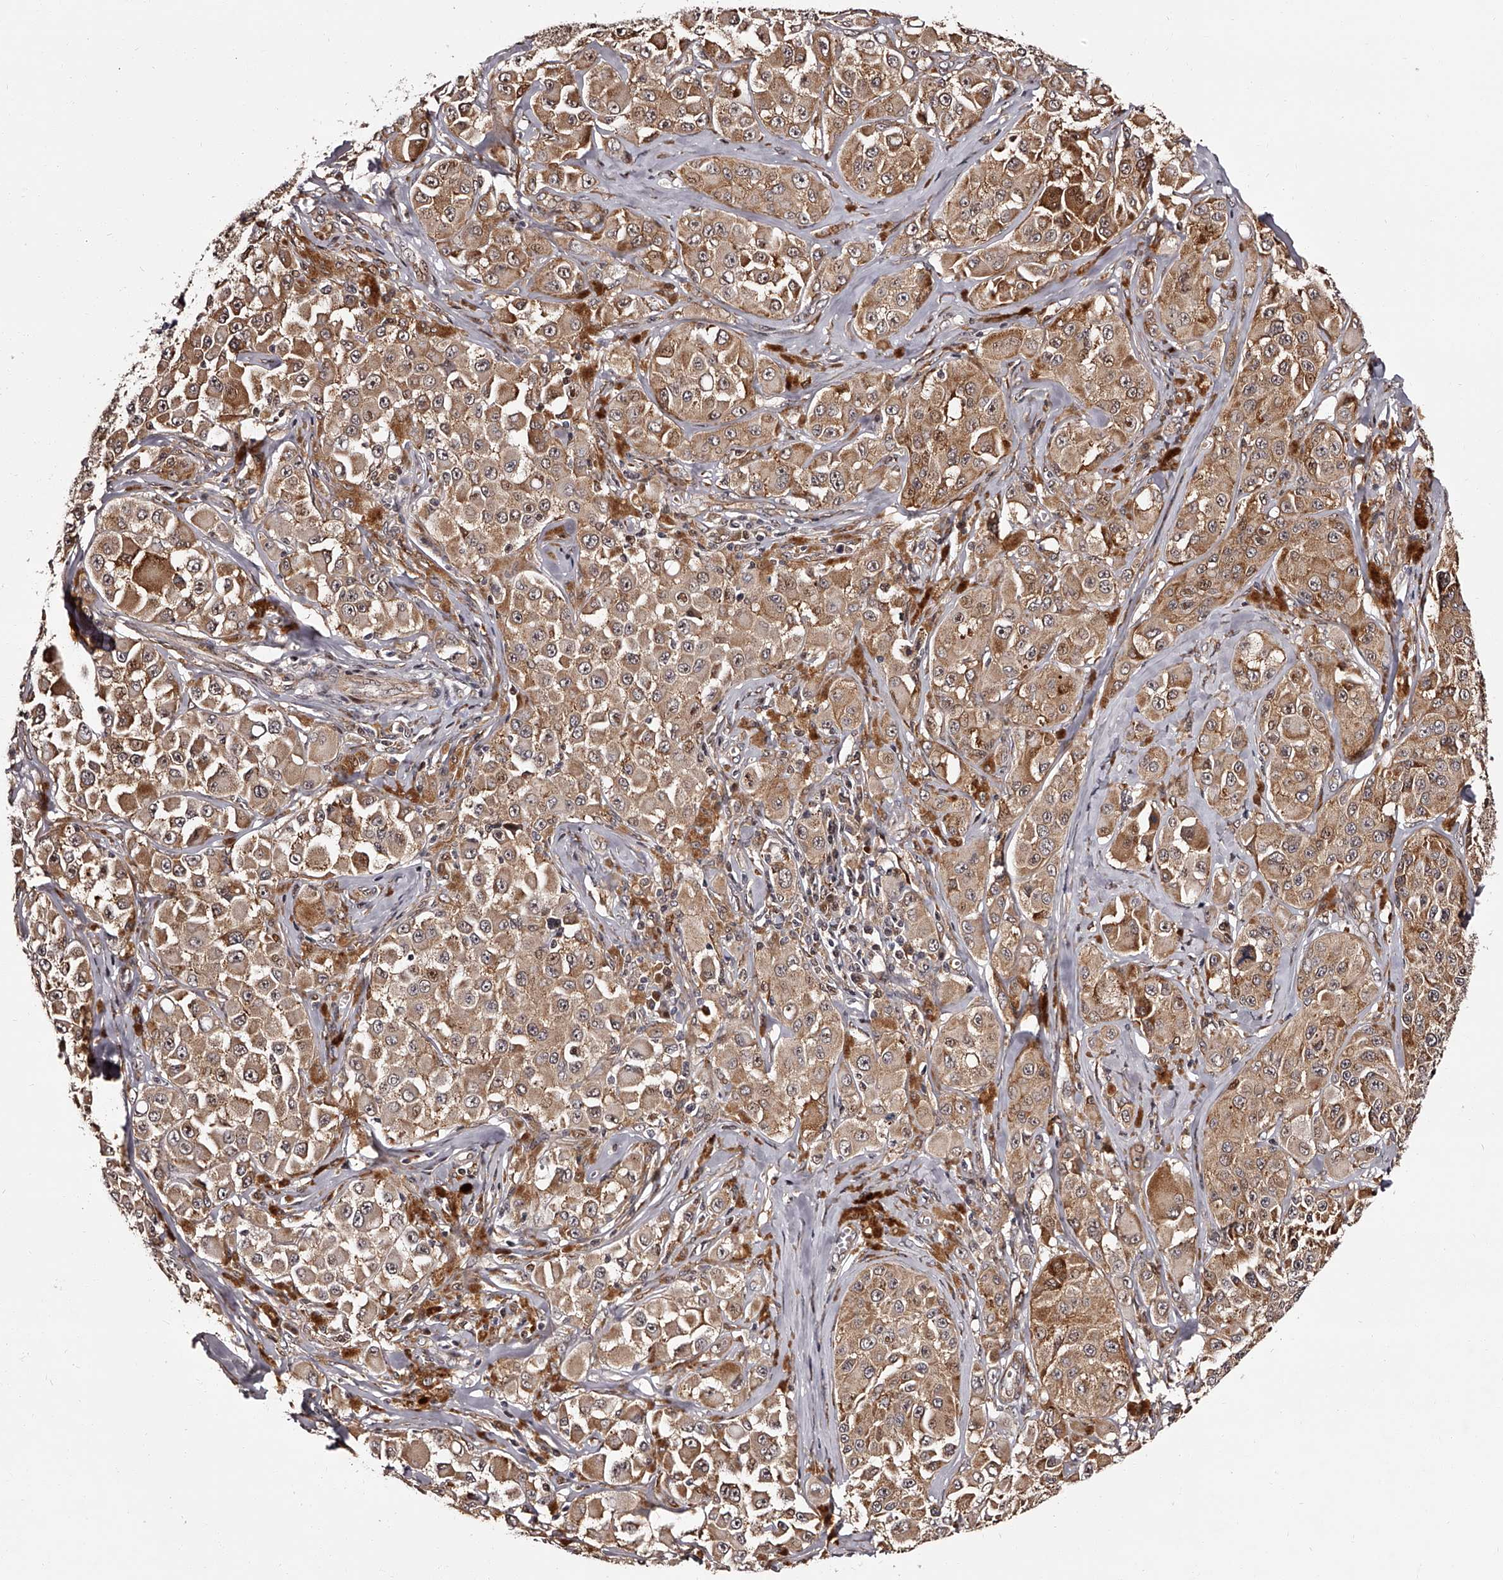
{"staining": {"intensity": "moderate", "quantity": ">75%", "location": "cytoplasmic/membranous"}, "tissue": "melanoma", "cell_type": "Tumor cells", "image_type": "cancer", "snomed": [{"axis": "morphology", "description": "Malignant melanoma, NOS"}, {"axis": "topography", "description": "Skin"}], "caption": "This is an image of immunohistochemistry (IHC) staining of malignant melanoma, which shows moderate positivity in the cytoplasmic/membranous of tumor cells.", "gene": "RSC1A1", "patient": {"sex": "male", "age": 84}}